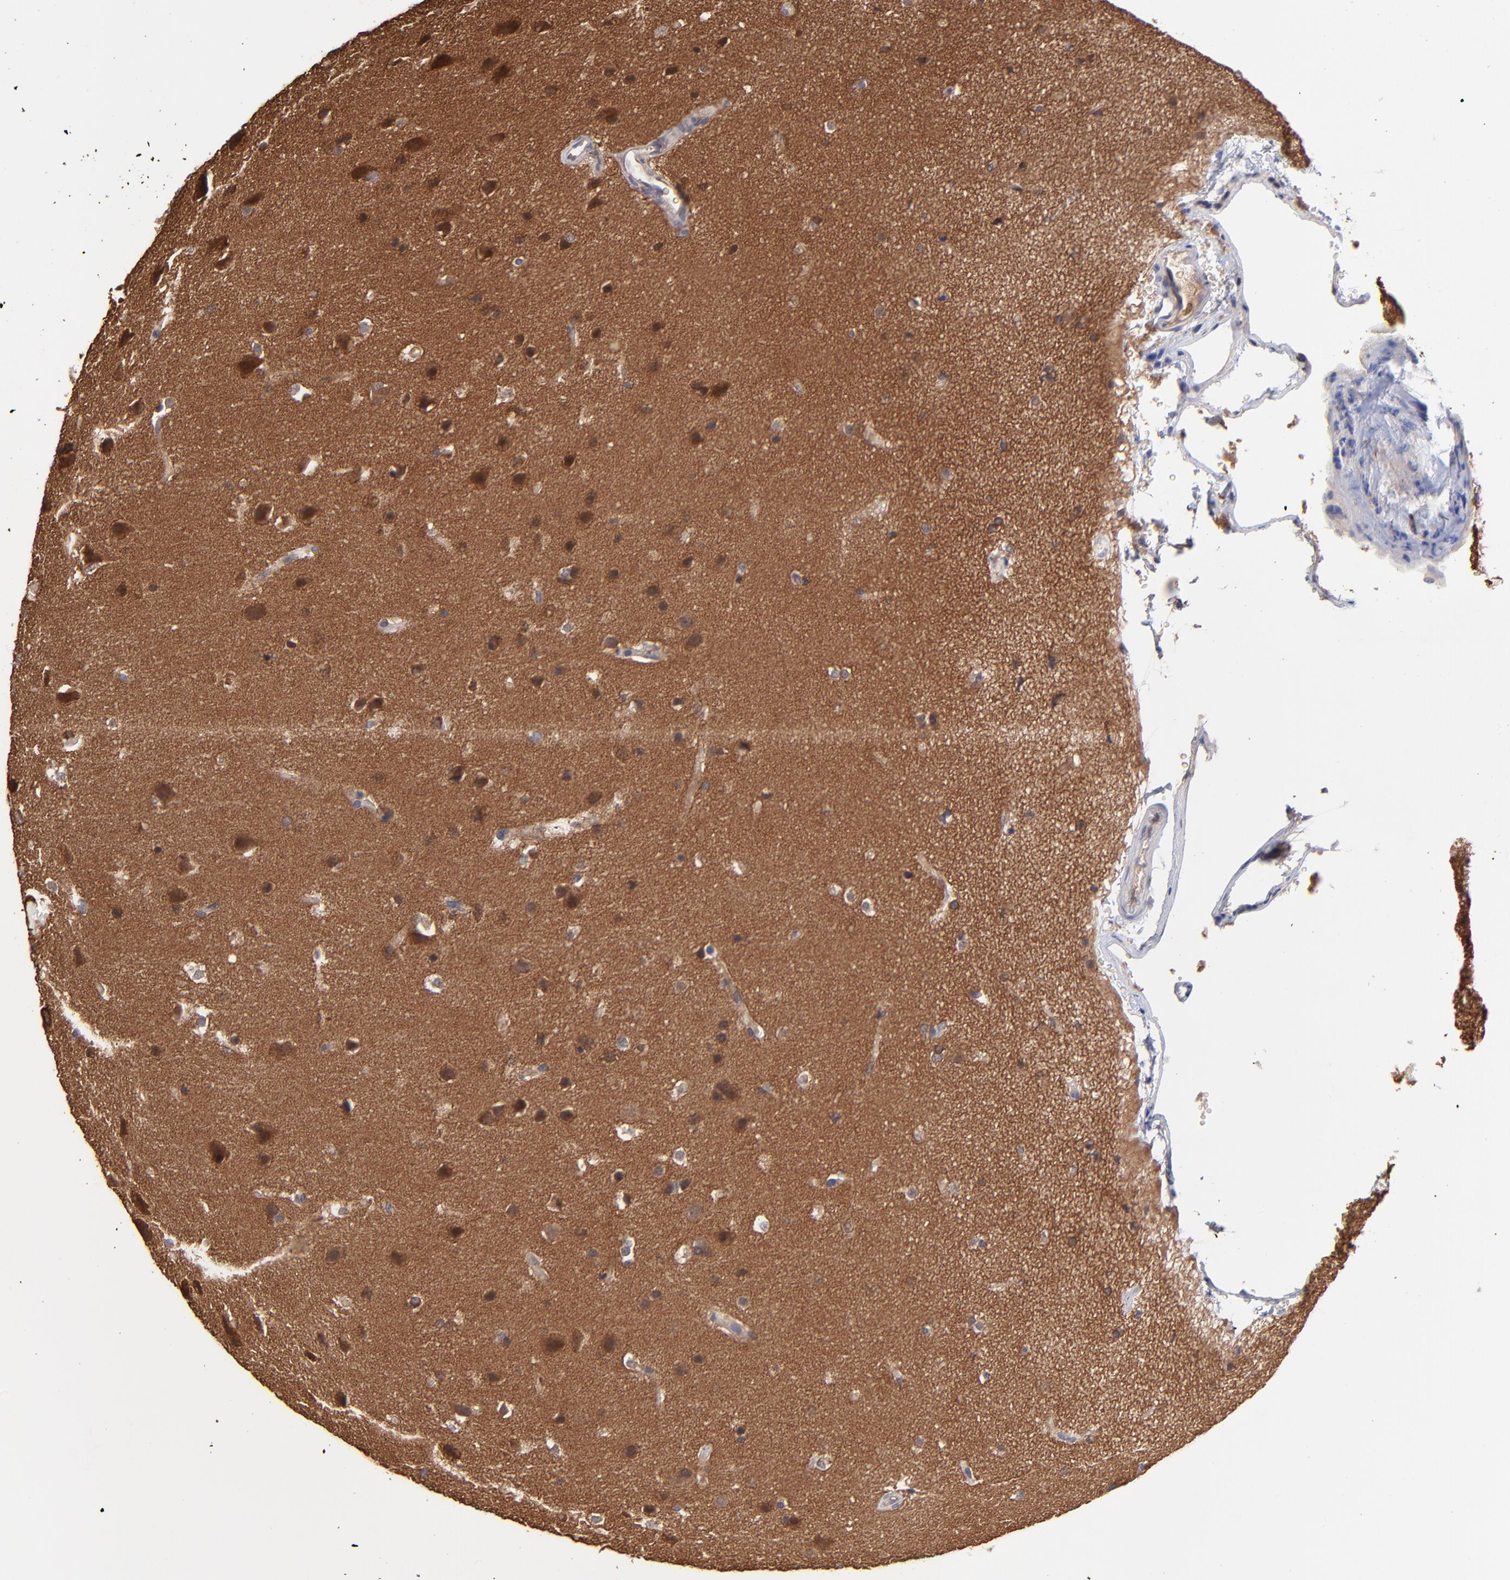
{"staining": {"intensity": "strong", "quantity": ">75%", "location": "cytoplasmic/membranous,nuclear"}, "tissue": "glioma", "cell_type": "Tumor cells", "image_type": "cancer", "snomed": [{"axis": "morphology", "description": "Glioma, malignant, Low grade"}, {"axis": "topography", "description": "Cerebral cortex"}], "caption": "Protein analysis of malignant glioma (low-grade) tissue displays strong cytoplasmic/membranous and nuclear staining in about >75% of tumor cells. Nuclei are stained in blue.", "gene": "CHL1", "patient": {"sex": "female", "age": 47}}